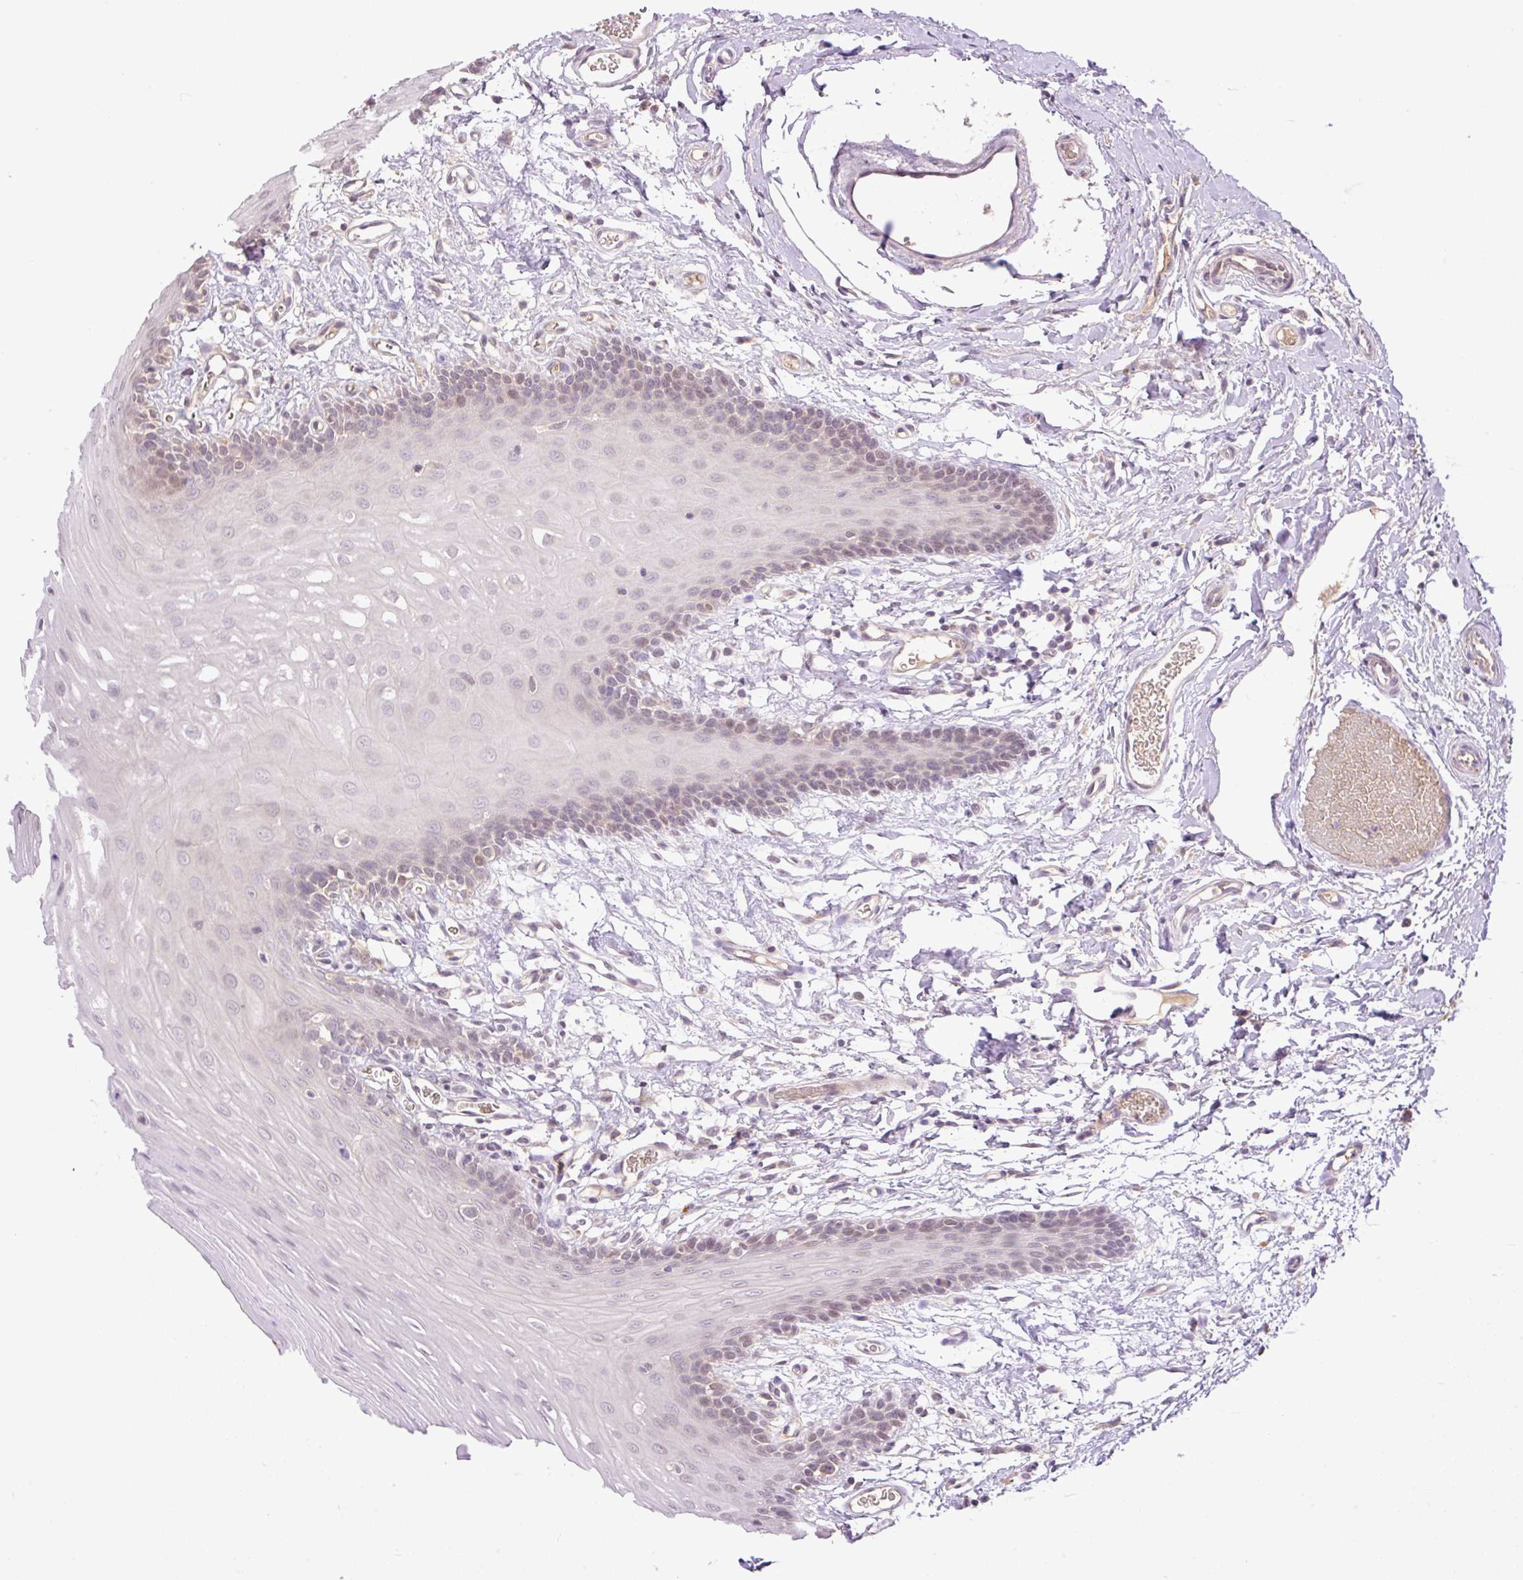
{"staining": {"intensity": "weak", "quantity": "<25%", "location": "cytoplasmic/membranous"}, "tissue": "oral mucosa", "cell_type": "Squamous epithelial cells", "image_type": "normal", "snomed": [{"axis": "morphology", "description": "Normal tissue, NOS"}, {"axis": "topography", "description": "Oral tissue"}, {"axis": "topography", "description": "Tounge, NOS"}], "caption": "High power microscopy photomicrograph of an immunohistochemistry micrograph of unremarkable oral mucosa, revealing no significant expression in squamous epithelial cells. (Immunohistochemistry (ihc), brightfield microscopy, high magnification).", "gene": "HABP4", "patient": {"sex": "female", "age": 60}}